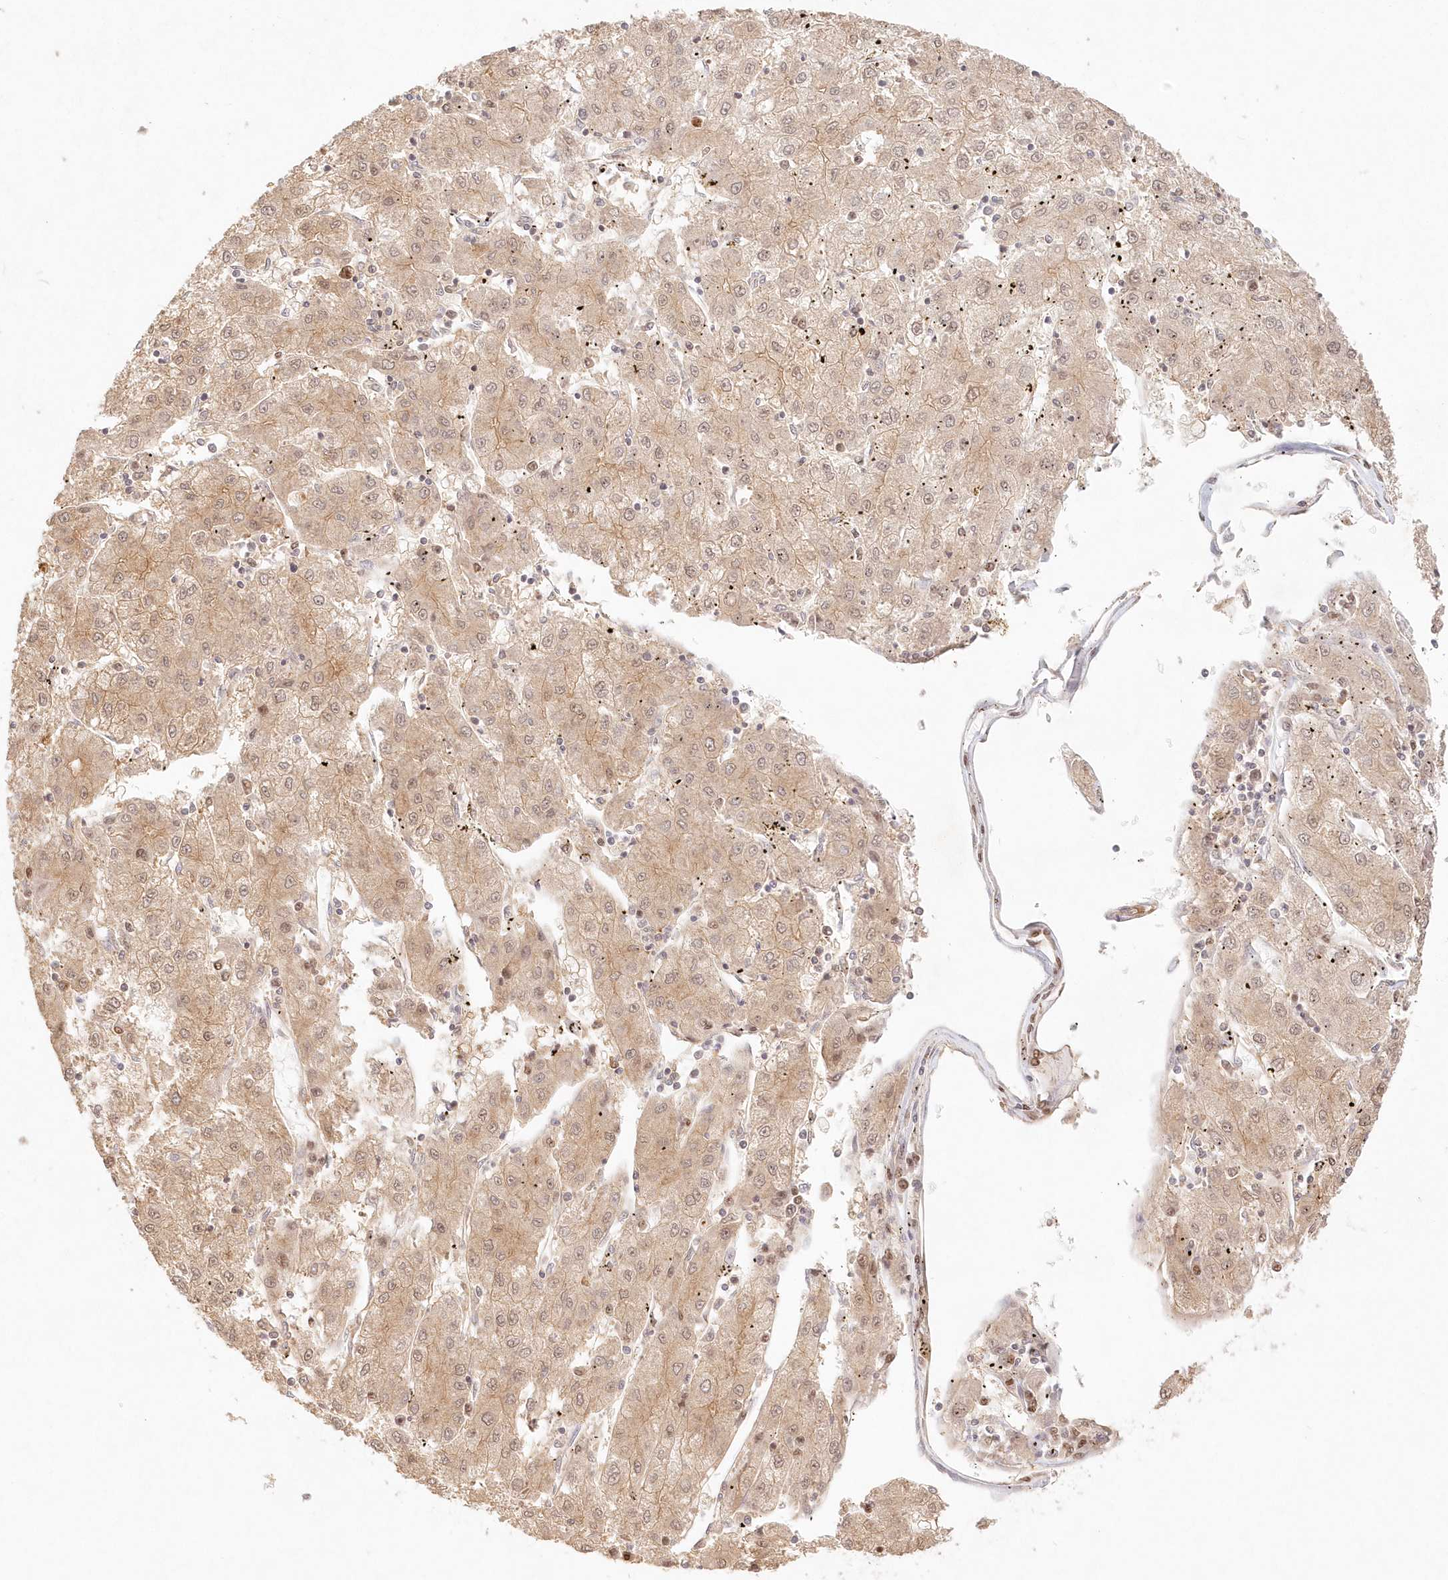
{"staining": {"intensity": "weak", "quantity": ">75%", "location": "cytoplasmic/membranous,nuclear"}, "tissue": "liver cancer", "cell_type": "Tumor cells", "image_type": "cancer", "snomed": [{"axis": "morphology", "description": "Carcinoma, Hepatocellular, NOS"}, {"axis": "topography", "description": "Liver"}], "caption": "Approximately >75% of tumor cells in human liver cancer (hepatocellular carcinoma) show weak cytoplasmic/membranous and nuclear protein positivity as visualized by brown immunohistochemical staining.", "gene": "KIAA0232", "patient": {"sex": "male", "age": 72}}